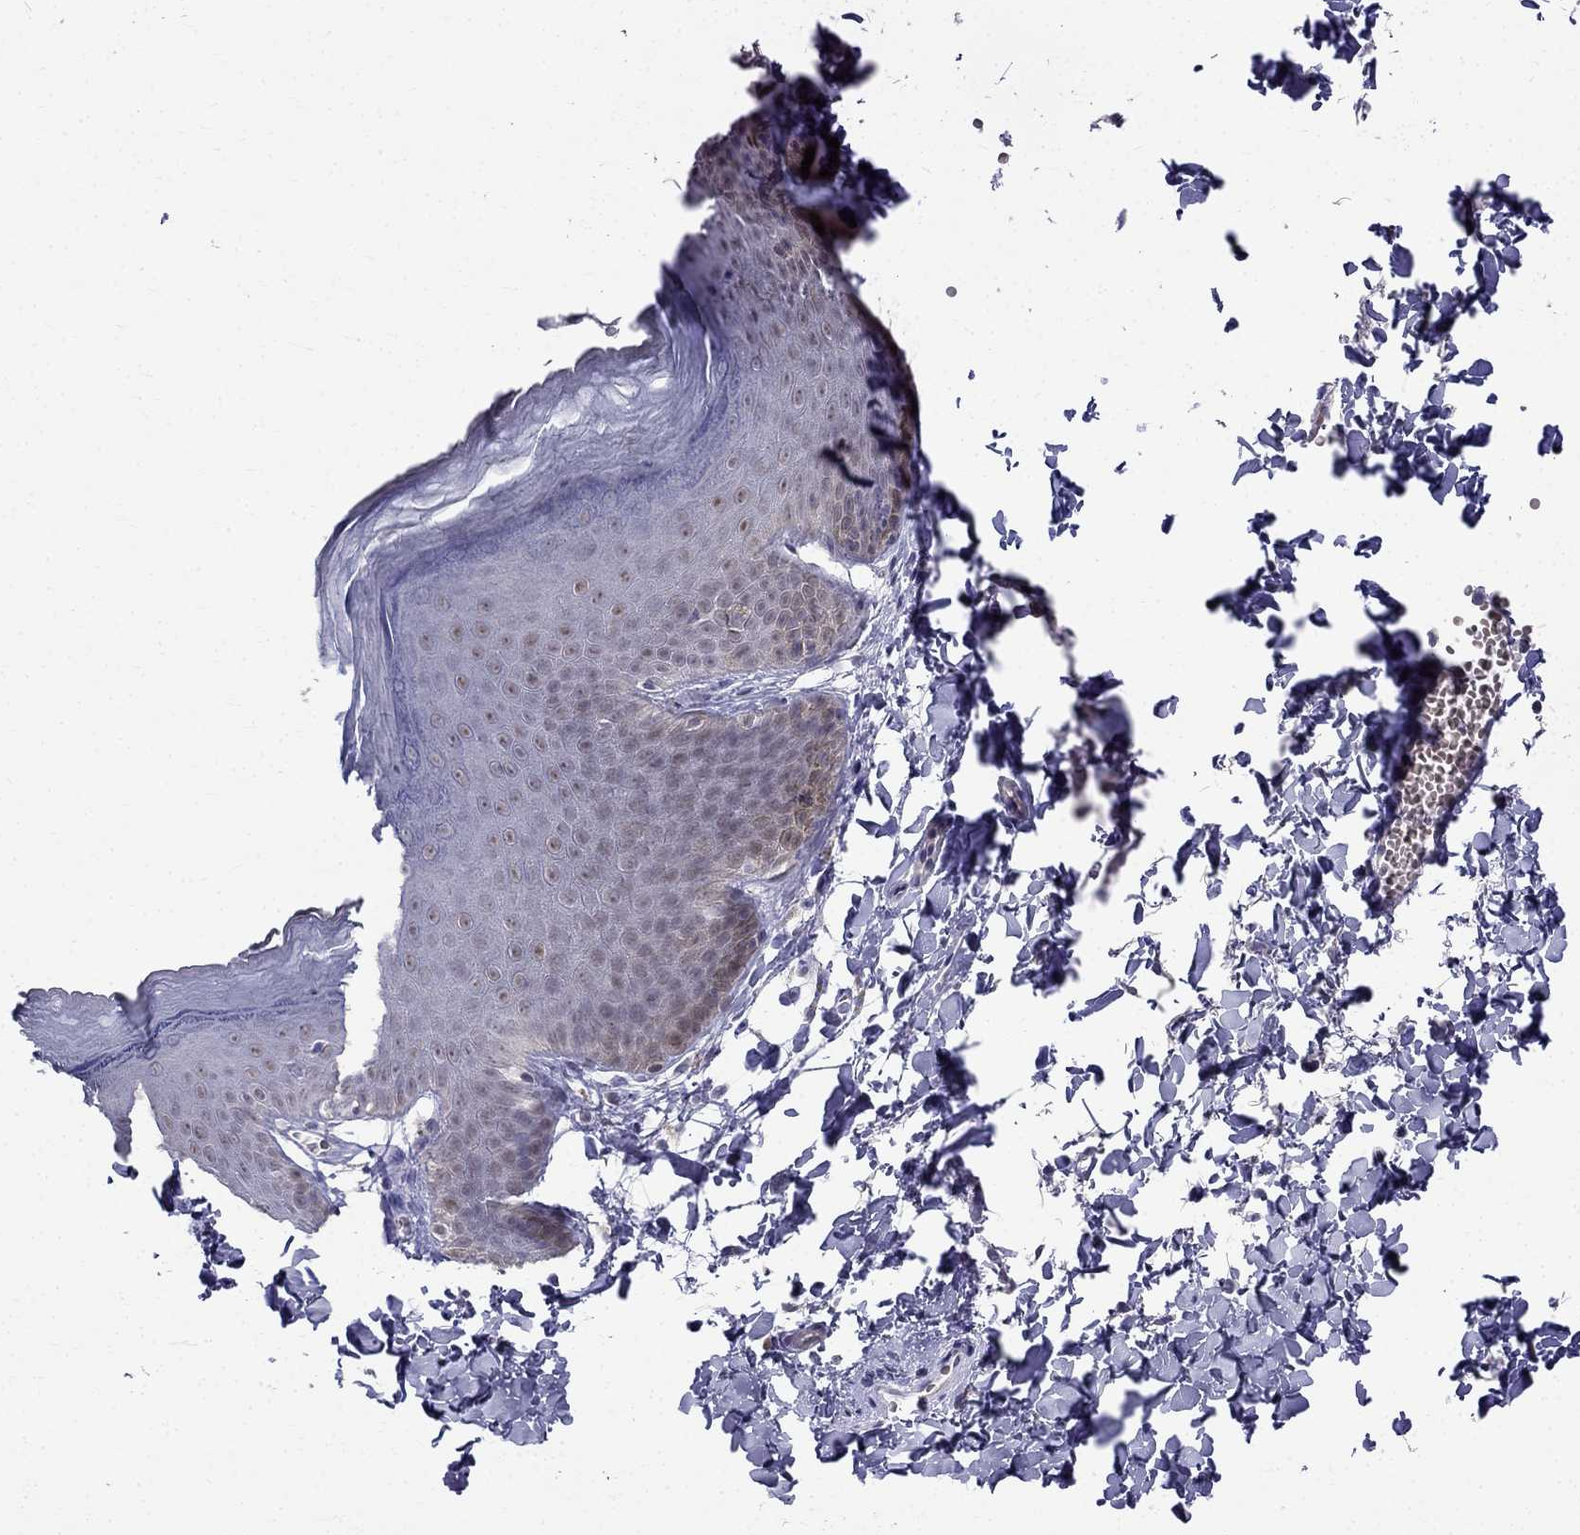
{"staining": {"intensity": "weak", "quantity": "<25%", "location": "nuclear"}, "tissue": "skin", "cell_type": "Epidermal cells", "image_type": "normal", "snomed": [{"axis": "morphology", "description": "Normal tissue, NOS"}, {"axis": "topography", "description": "Anal"}], "caption": "Epidermal cells show no significant expression in benign skin. (DAB (3,3'-diaminobenzidine) IHC visualized using brightfield microscopy, high magnification).", "gene": "BAG5", "patient": {"sex": "male", "age": 53}}